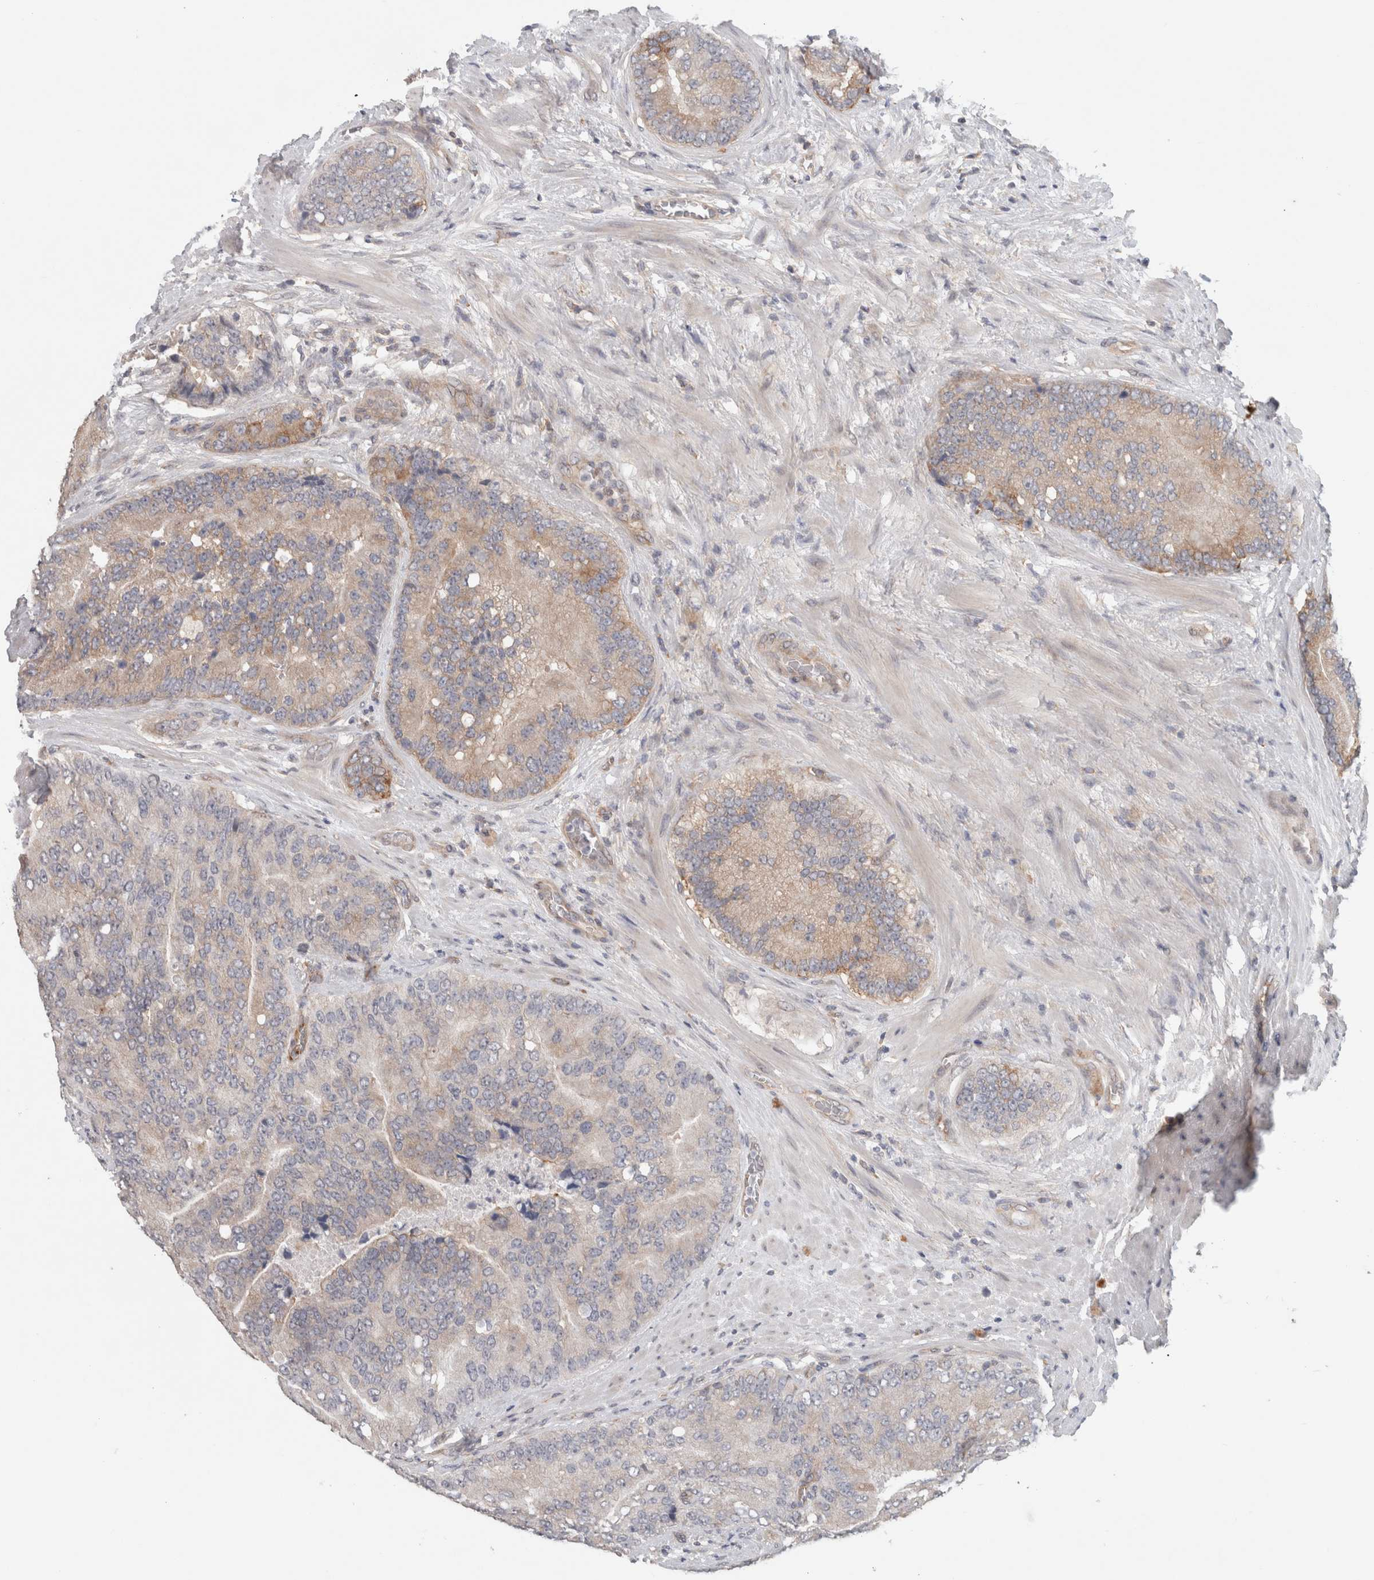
{"staining": {"intensity": "weak", "quantity": "<25%", "location": "cytoplasmic/membranous"}, "tissue": "prostate cancer", "cell_type": "Tumor cells", "image_type": "cancer", "snomed": [{"axis": "morphology", "description": "Adenocarcinoma, High grade"}, {"axis": "topography", "description": "Prostate"}], "caption": "Immunohistochemical staining of human adenocarcinoma (high-grade) (prostate) reveals no significant expression in tumor cells.", "gene": "RASAL2", "patient": {"sex": "male", "age": 70}}